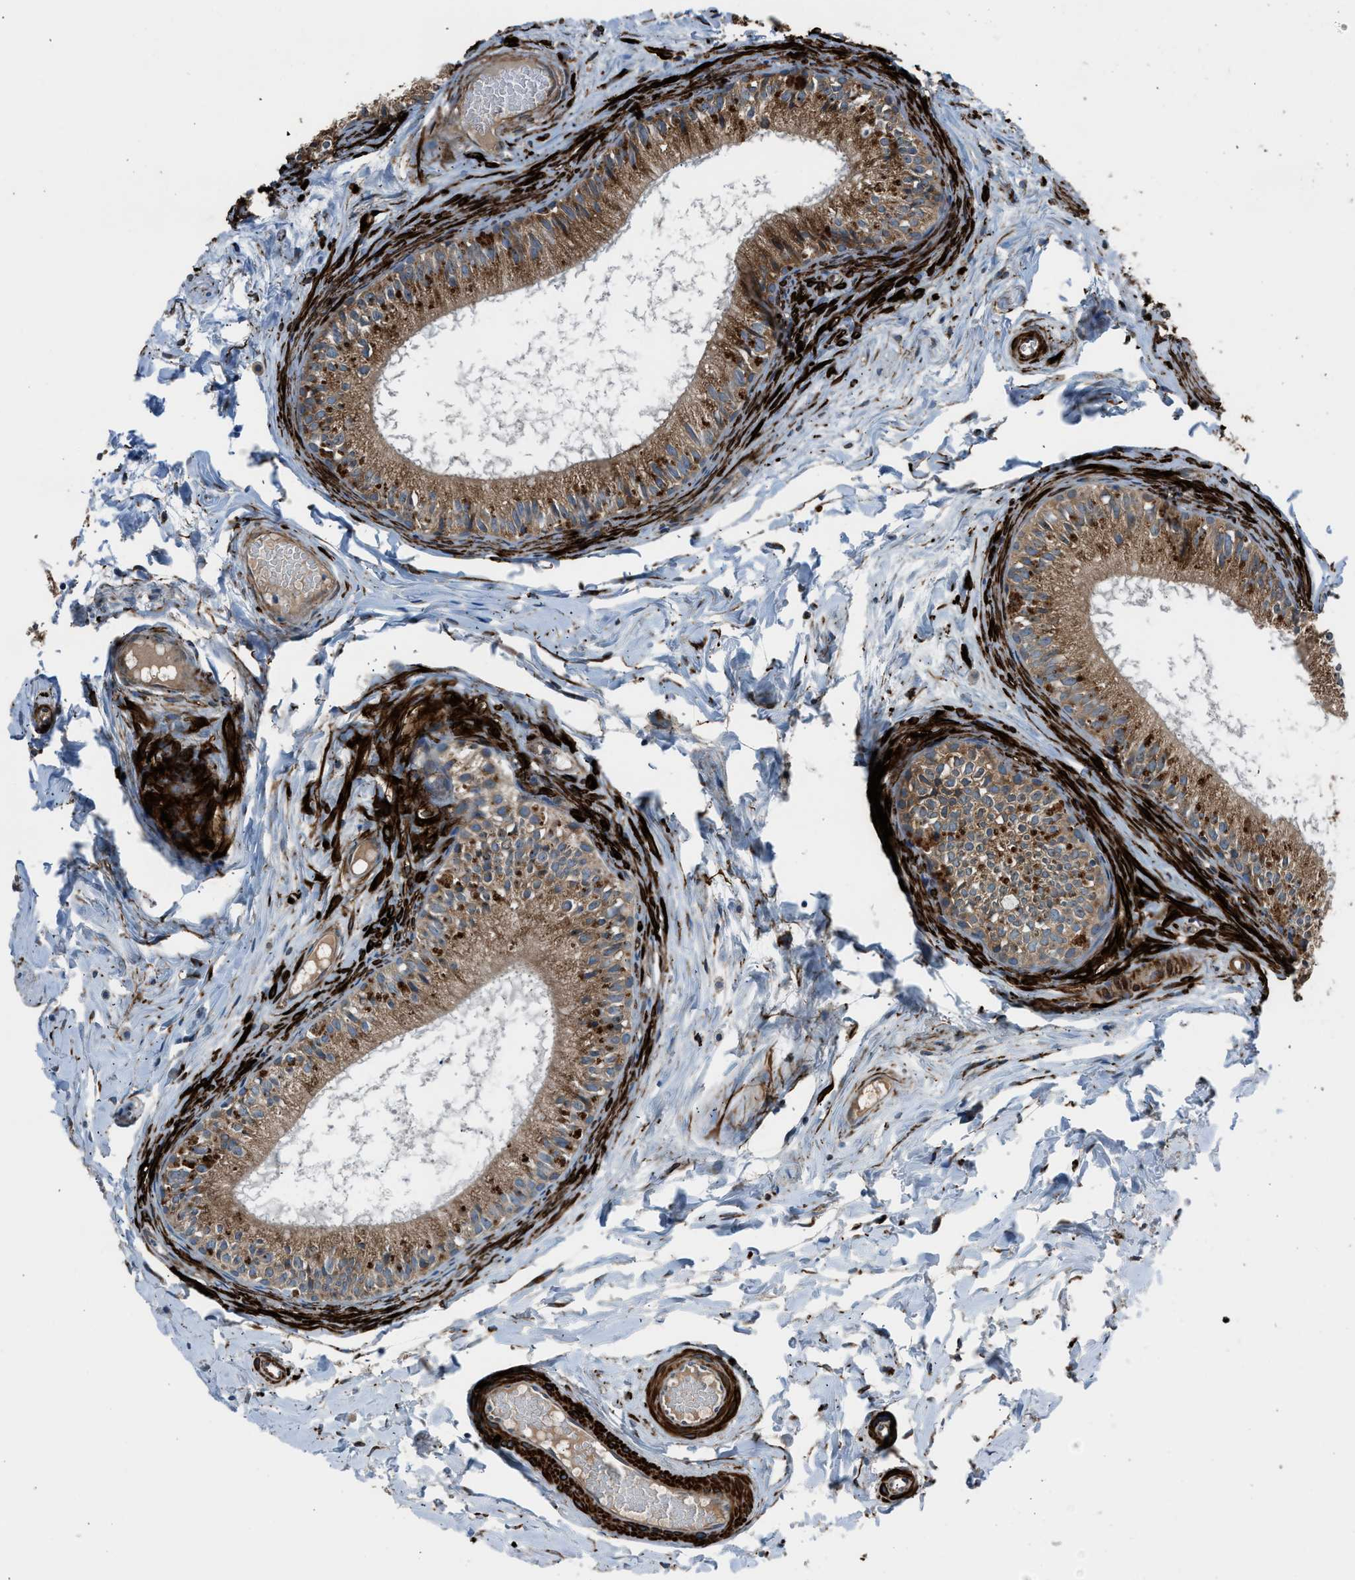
{"staining": {"intensity": "moderate", "quantity": ">75%", "location": "cytoplasmic/membranous"}, "tissue": "epididymis", "cell_type": "Glandular cells", "image_type": "normal", "snomed": [{"axis": "morphology", "description": "Normal tissue, NOS"}, {"axis": "topography", "description": "Epididymis"}], "caption": "Human epididymis stained with a brown dye demonstrates moderate cytoplasmic/membranous positive positivity in about >75% of glandular cells.", "gene": "LMBR1", "patient": {"sex": "male", "age": 46}}